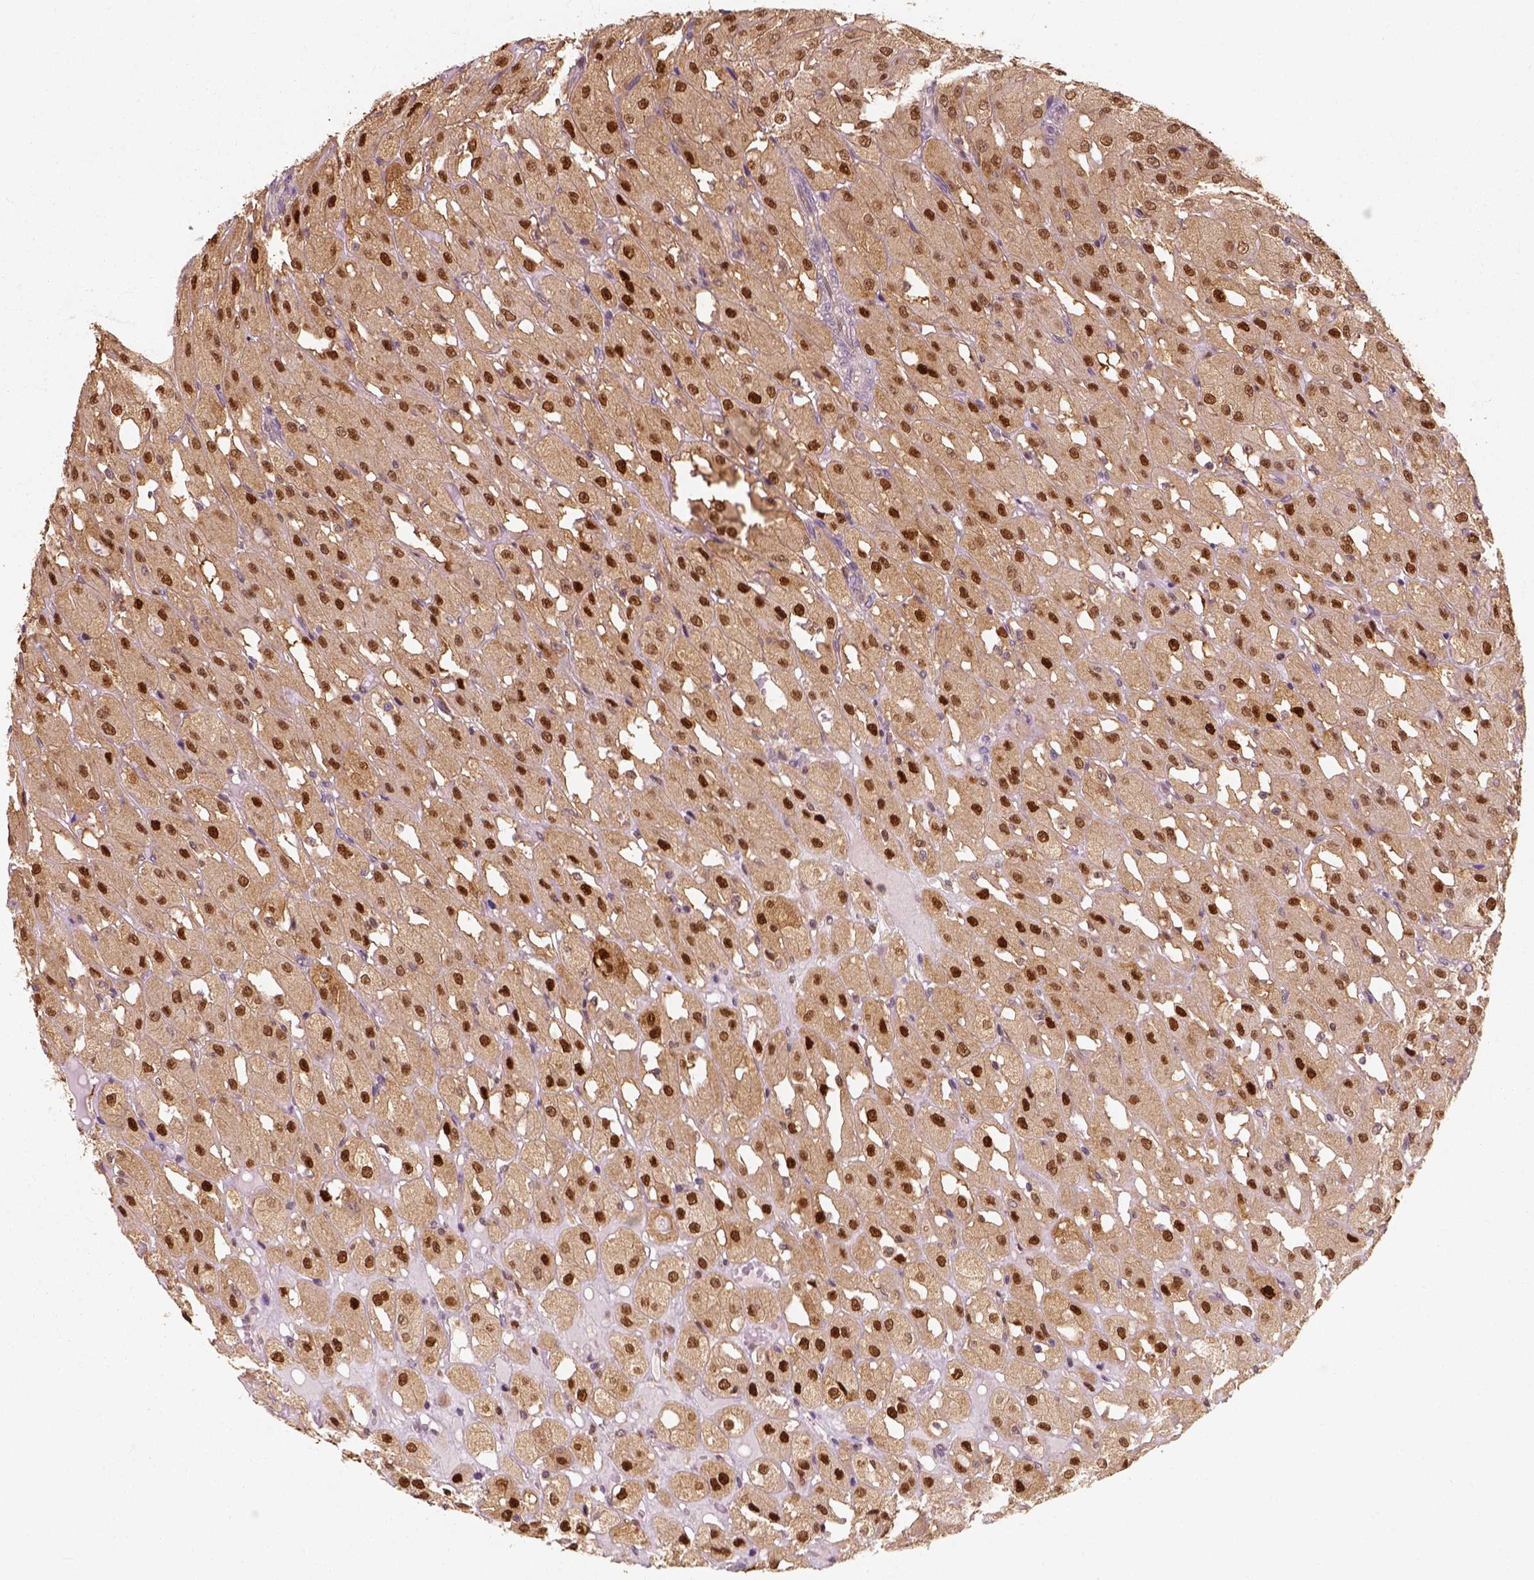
{"staining": {"intensity": "strong", "quantity": ">75%", "location": "nuclear"}, "tissue": "renal cancer", "cell_type": "Tumor cells", "image_type": "cancer", "snomed": [{"axis": "morphology", "description": "Adenocarcinoma, NOS"}, {"axis": "topography", "description": "Kidney"}], "caption": "A histopathology image of human renal cancer (adenocarcinoma) stained for a protein displays strong nuclear brown staining in tumor cells. The staining was performed using DAB (3,3'-diaminobenzidine) to visualize the protein expression in brown, while the nuclei were stained in blue with hematoxylin (Magnification: 20x).", "gene": "SQSTM1", "patient": {"sex": "male", "age": 72}}